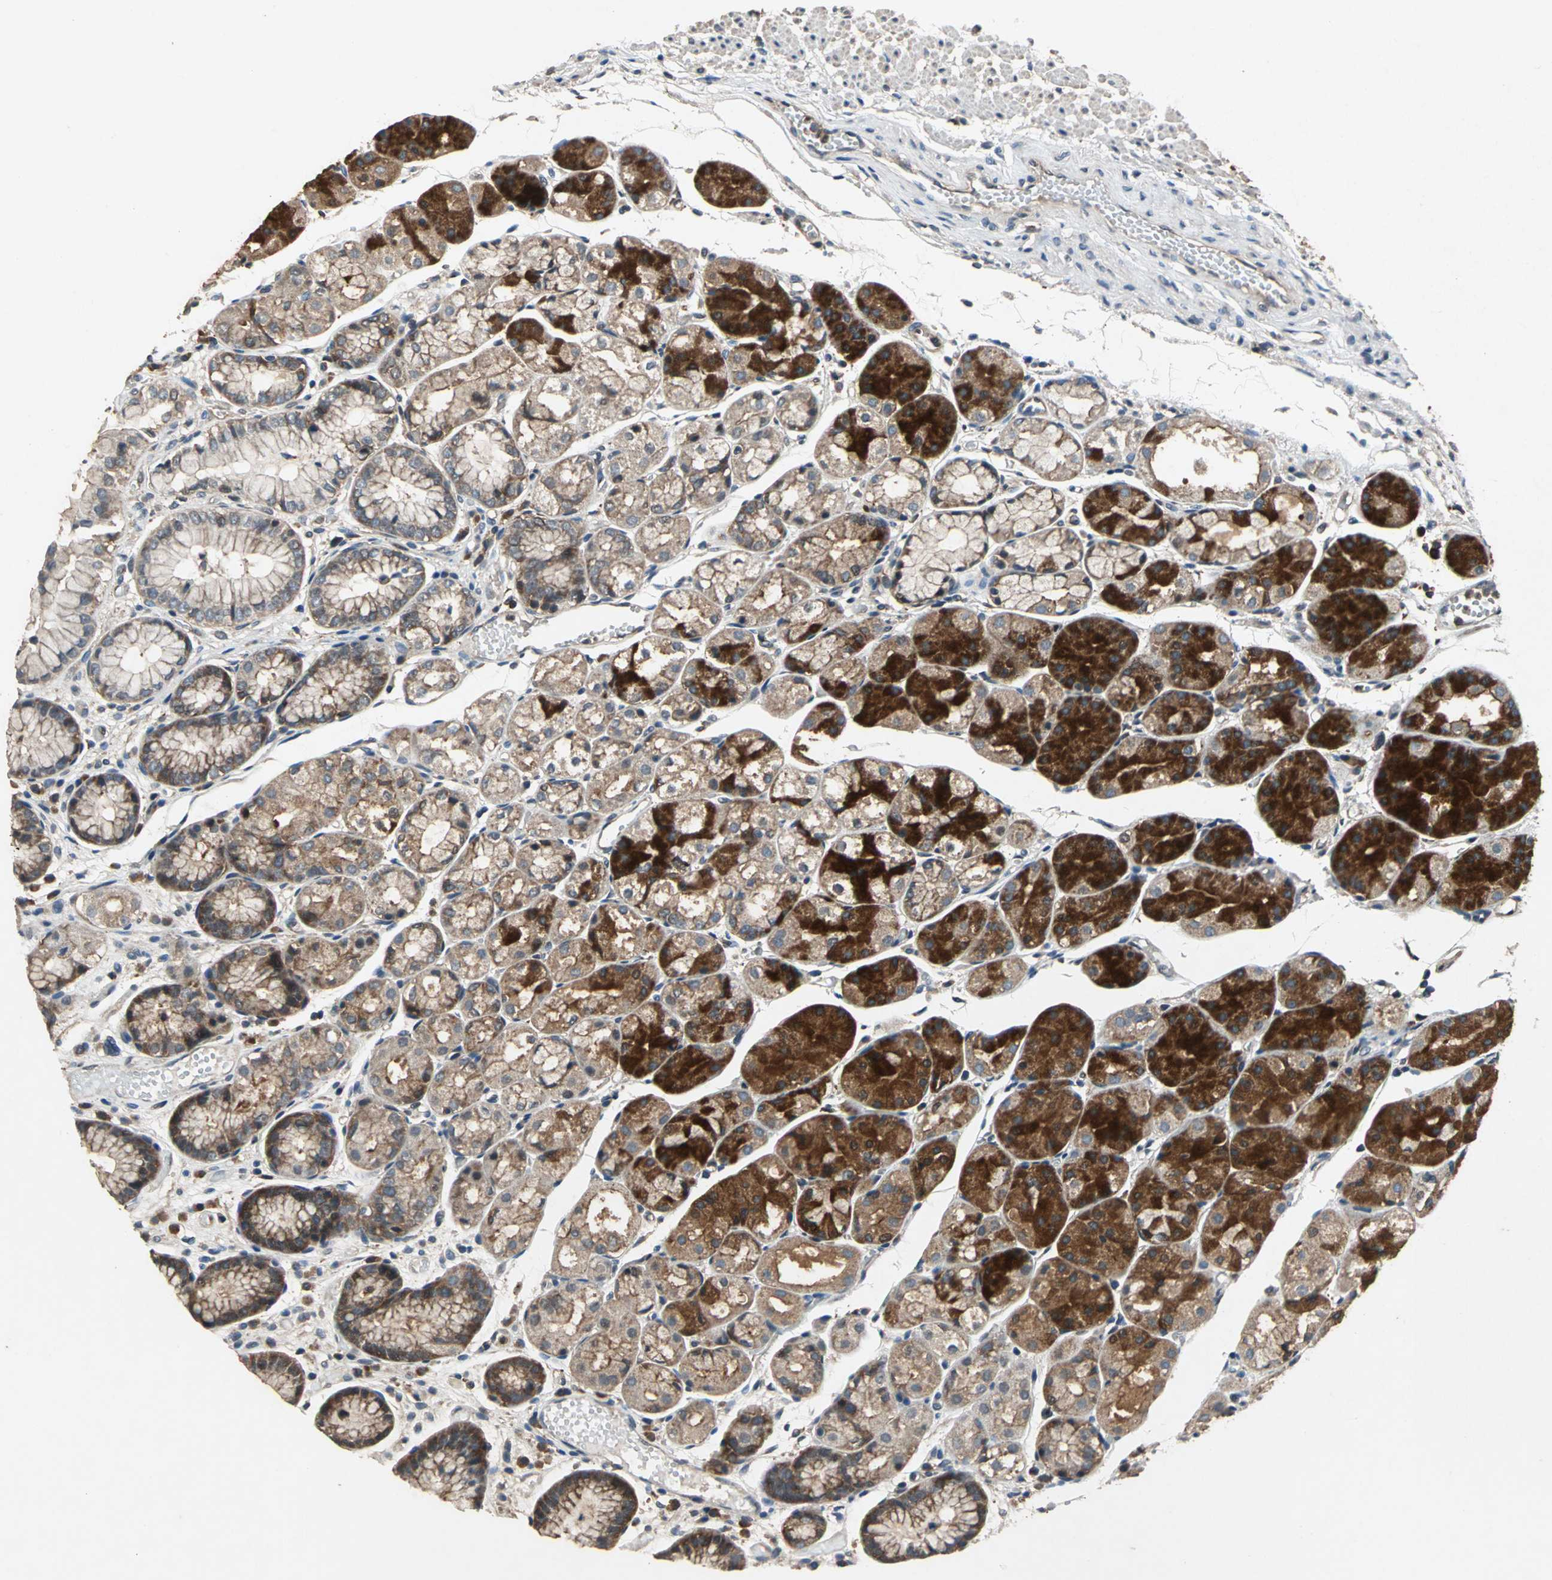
{"staining": {"intensity": "strong", "quantity": "25%-75%", "location": "cytoplasmic/membranous"}, "tissue": "stomach", "cell_type": "Glandular cells", "image_type": "normal", "snomed": [{"axis": "morphology", "description": "Normal tissue, NOS"}, {"axis": "topography", "description": "Stomach, upper"}], "caption": "Unremarkable stomach exhibits strong cytoplasmic/membranous staining in about 25%-75% of glandular cells.", "gene": "EIF2B2", "patient": {"sex": "male", "age": 72}}